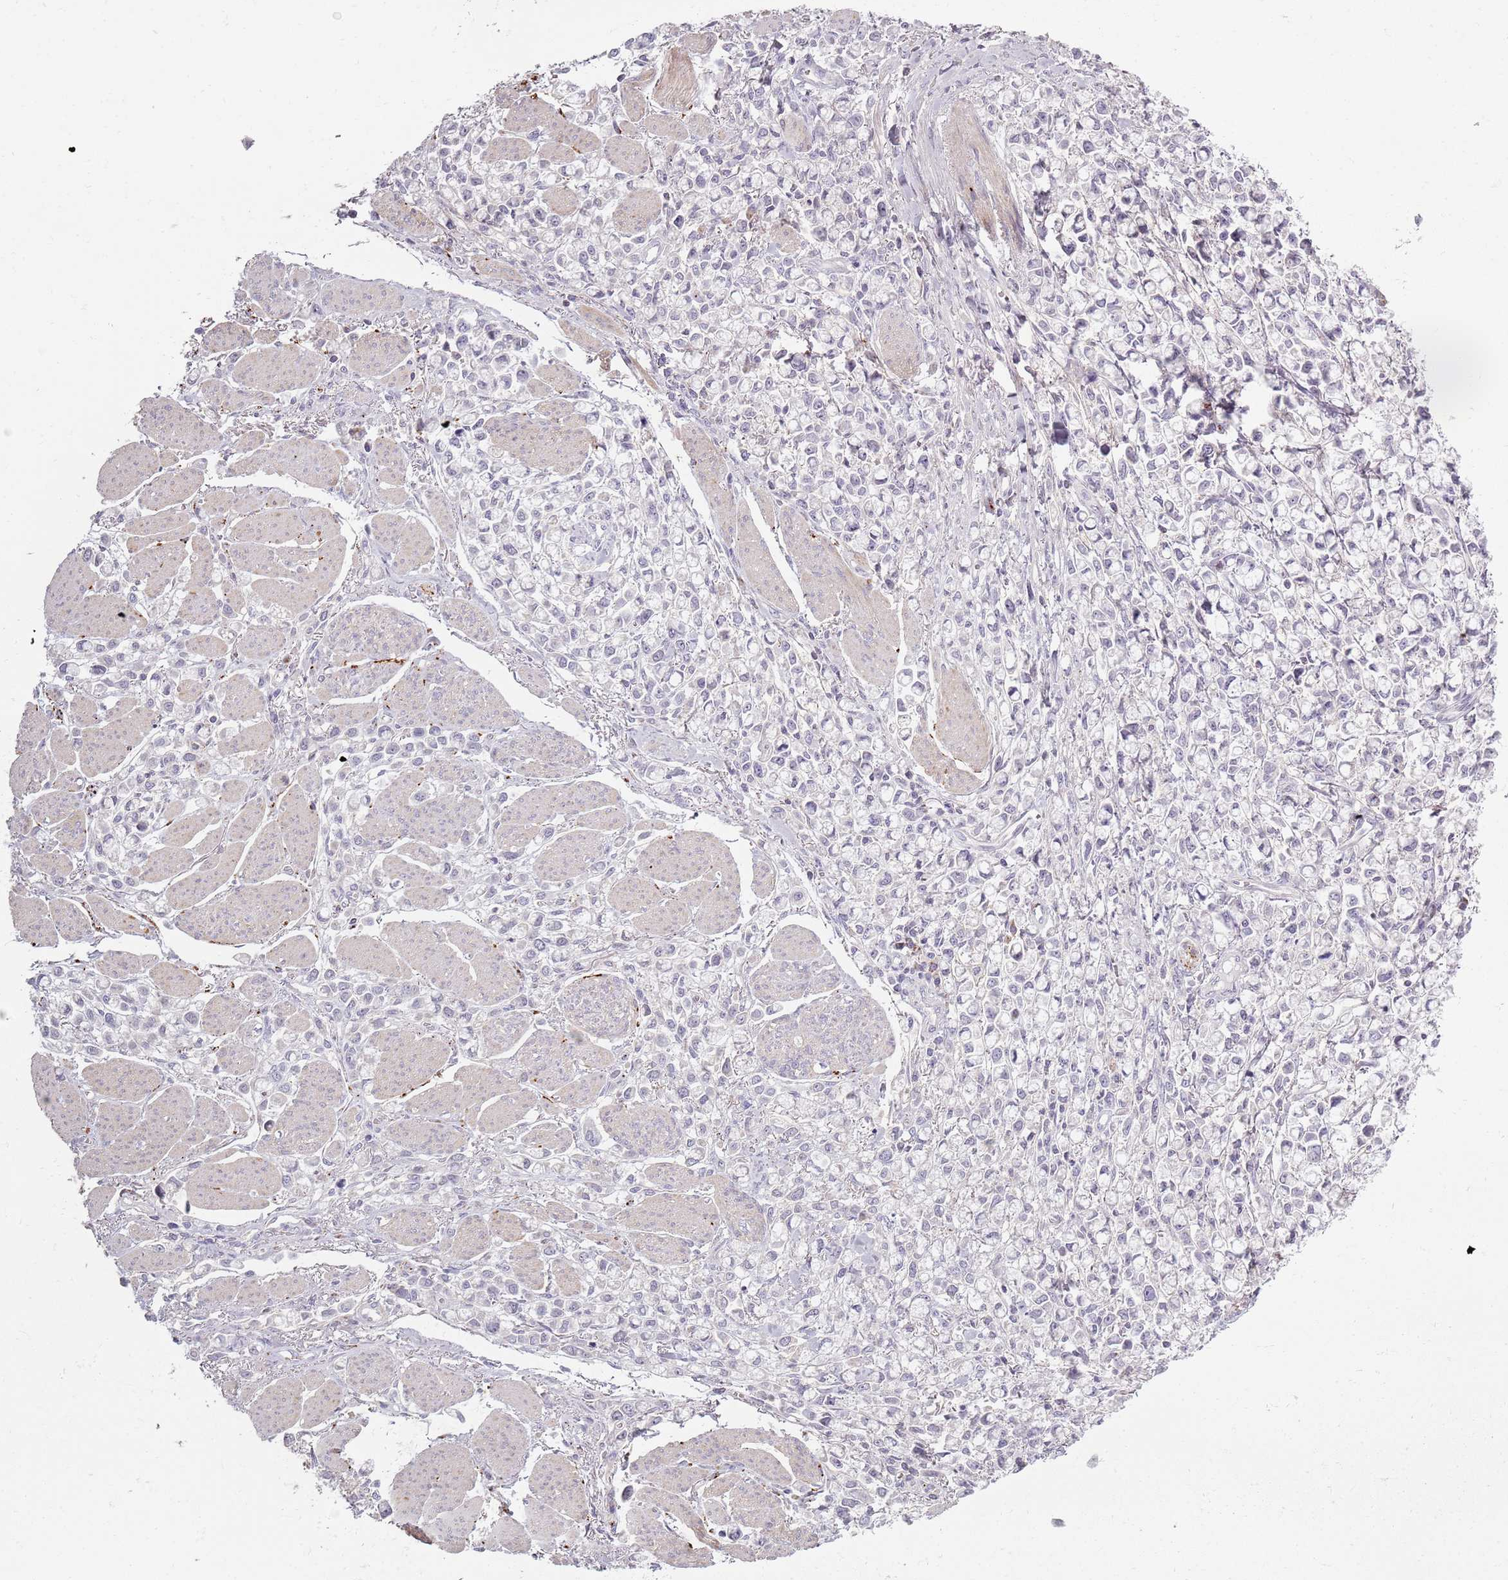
{"staining": {"intensity": "negative", "quantity": "none", "location": "none"}, "tissue": "stomach cancer", "cell_type": "Tumor cells", "image_type": "cancer", "snomed": [{"axis": "morphology", "description": "Adenocarcinoma, NOS"}, {"axis": "topography", "description": "Stomach"}], "caption": "Immunohistochemistry image of neoplastic tissue: stomach adenocarcinoma stained with DAB demonstrates no significant protein positivity in tumor cells.", "gene": "SYNGR3", "patient": {"sex": "female", "age": 81}}